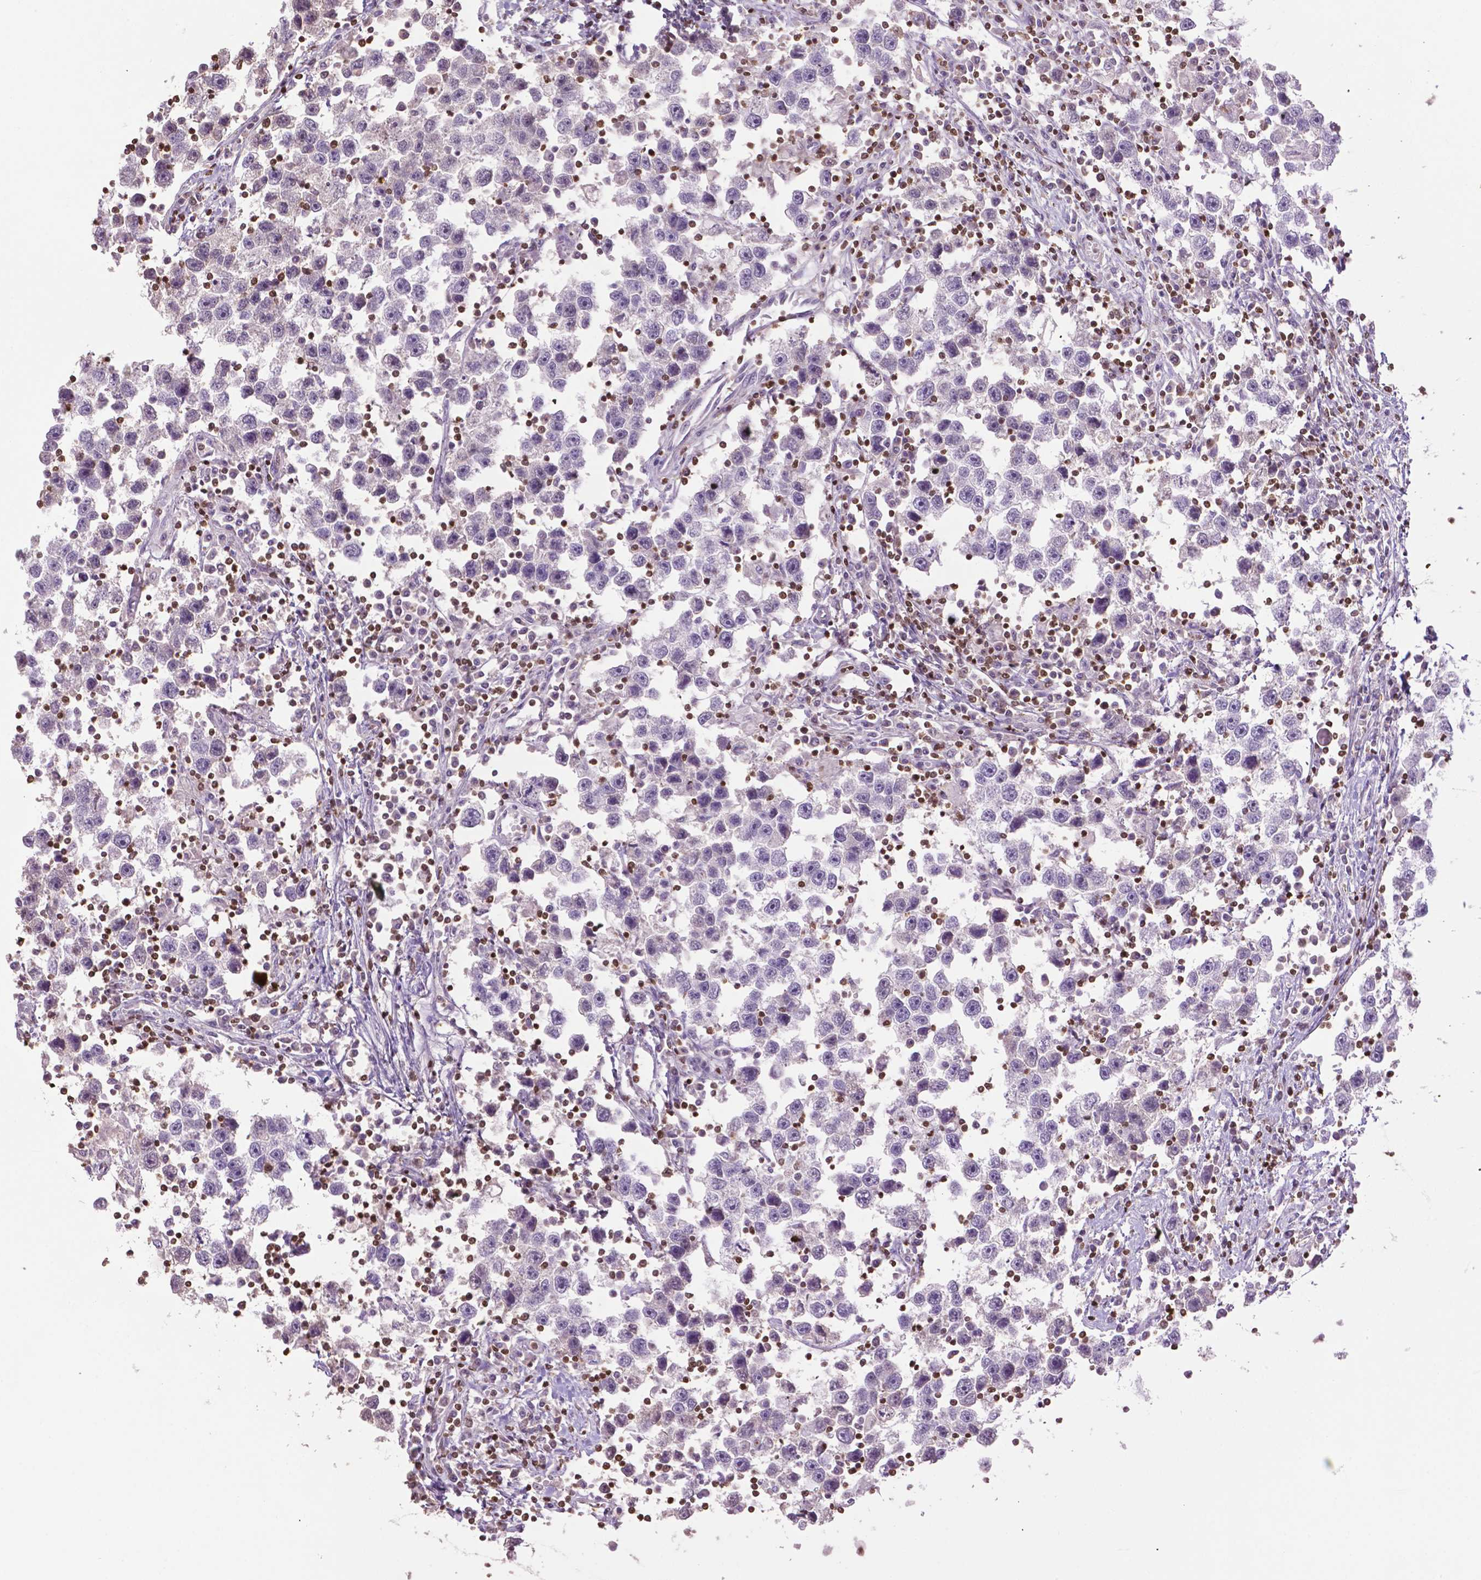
{"staining": {"intensity": "negative", "quantity": "none", "location": "none"}, "tissue": "testis cancer", "cell_type": "Tumor cells", "image_type": "cancer", "snomed": [{"axis": "morphology", "description": "Seminoma, NOS"}, {"axis": "topography", "description": "Testis"}], "caption": "Testis cancer (seminoma) stained for a protein using IHC reveals no staining tumor cells.", "gene": "TBC1D10C", "patient": {"sex": "male", "age": 30}}